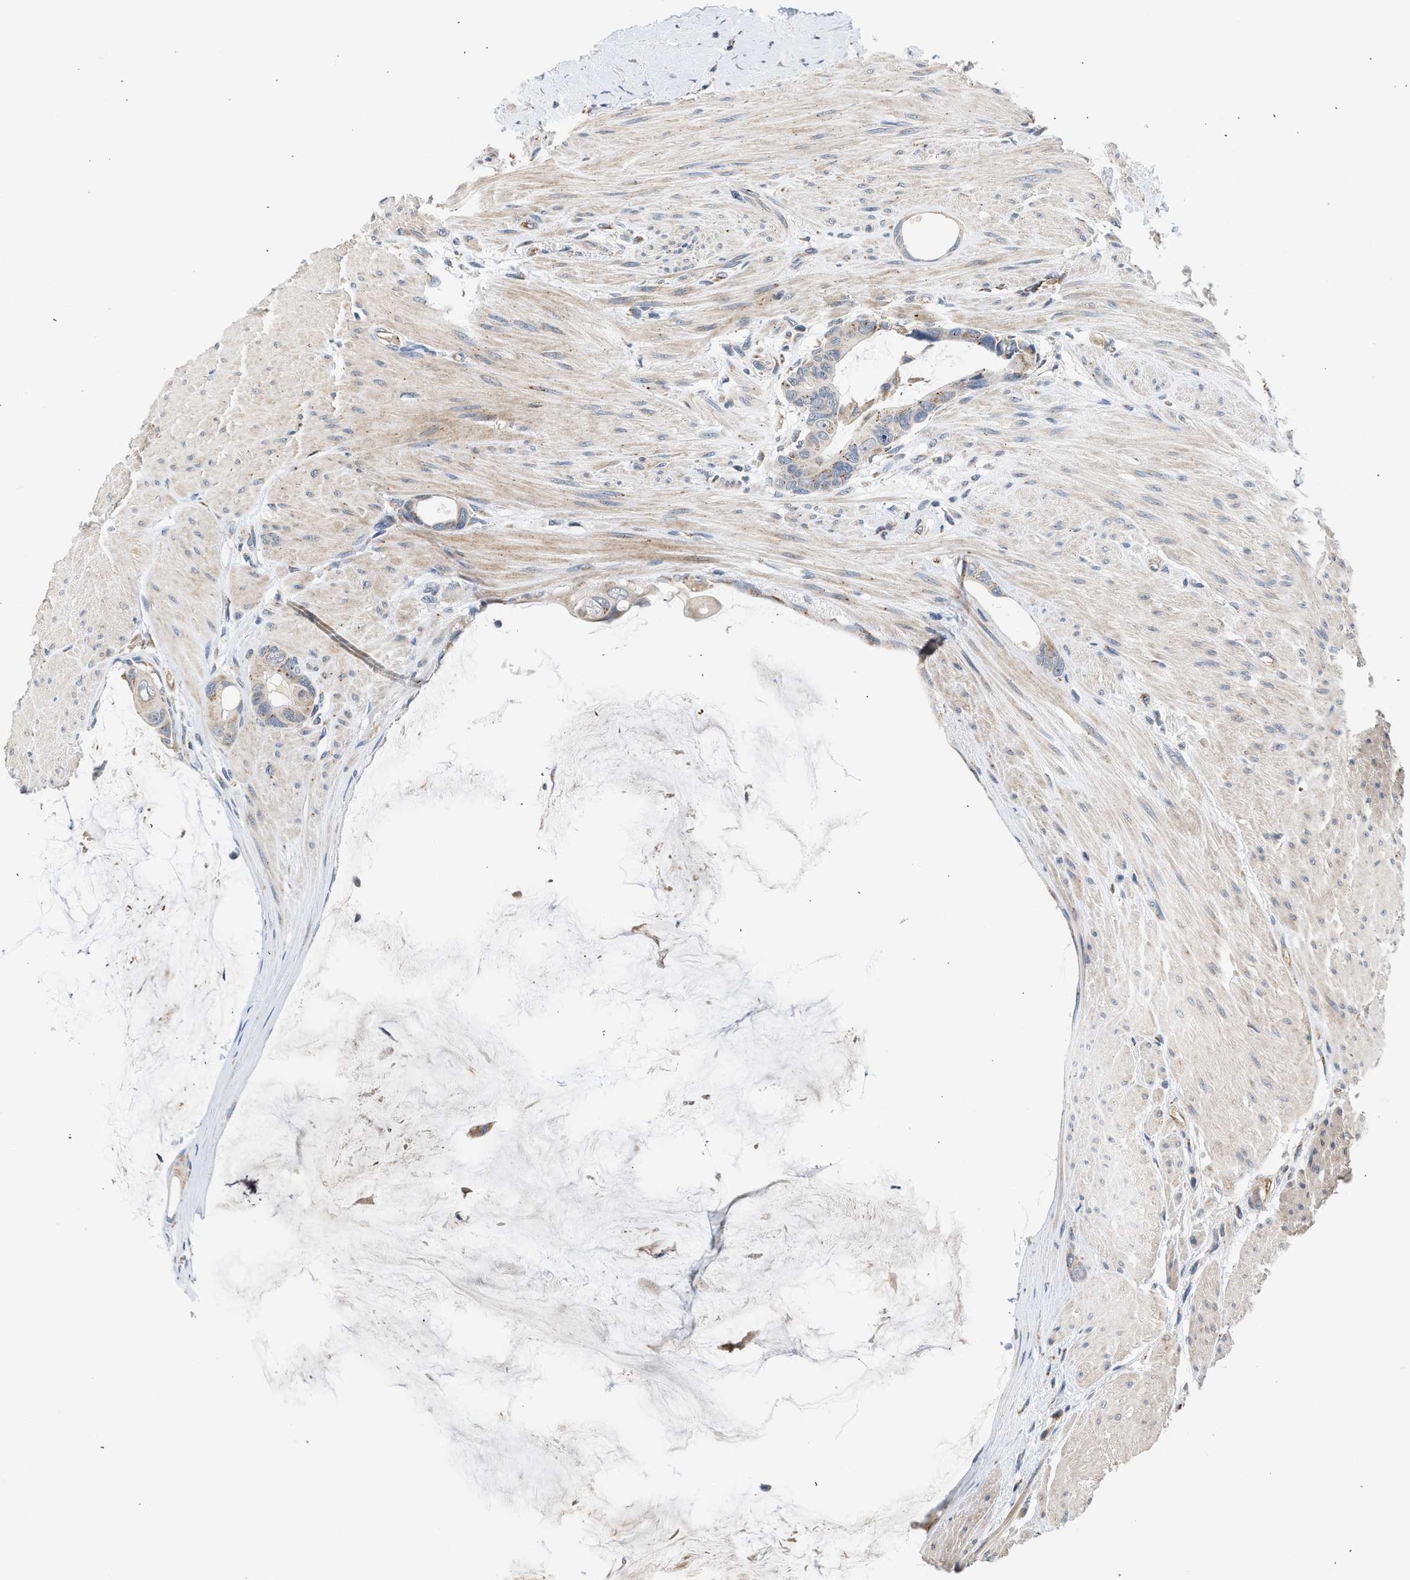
{"staining": {"intensity": "weak", "quantity": "<25%", "location": "cytoplasmic/membranous"}, "tissue": "colorectal cancer", "cell_type": "Tumor cells", "image_type": "cancer", "snomed": [{"axis": "morphology", "description": "Adenocarcinoma, NOS"}, {"axis": "topography", "description": "Rectum"}], "caption": "Tumor cells show no significant protein expression in colorectal cancer (adenocarcinoma).", "gene": "PIM1", "patient": {"sex": "male", "age": 51}}